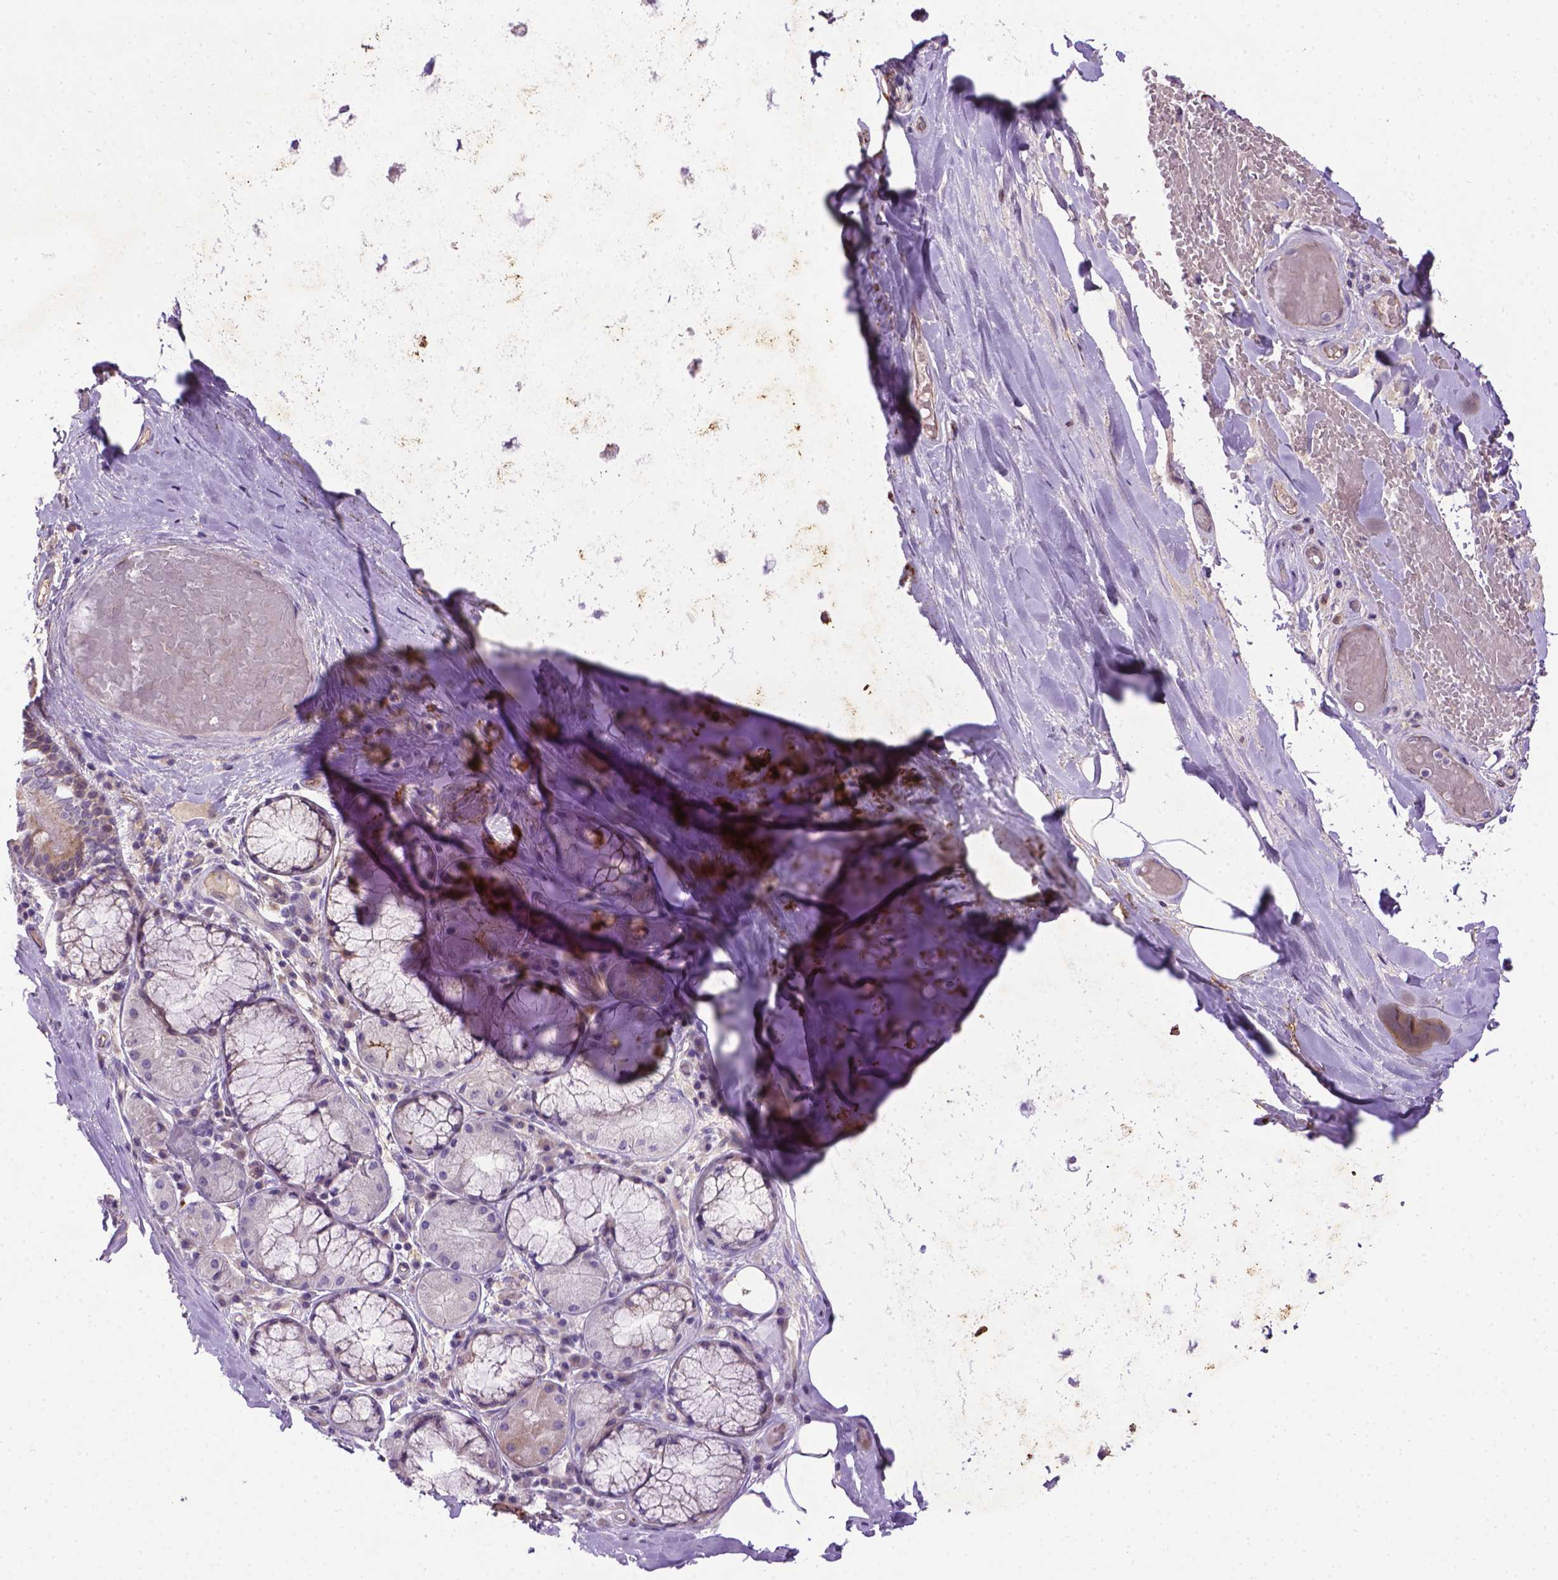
{"staining": {"intensity": "negative", "quantity": "none", "location": "none"}, "tissue": "adipose tissue", "cell_type": "Adipocytes", "image_type": "normal", "snomed": [{"axis": "morphology", "description": "Normal tissue, NOS"}, {"axis": "topography", "description": "Cartilage tissue"}, {"axis": "topography", "description": "Bronchus"}], "caption": "IHC image of normal human adipose tissue stained for a protein (brown), which exhibits no staining in adipocytes. (Brightfield microscopy of DAB immunohistochemistry at high magnification).", "gene": "CCER2", "patient": {"sex": "male", "age": 64}}